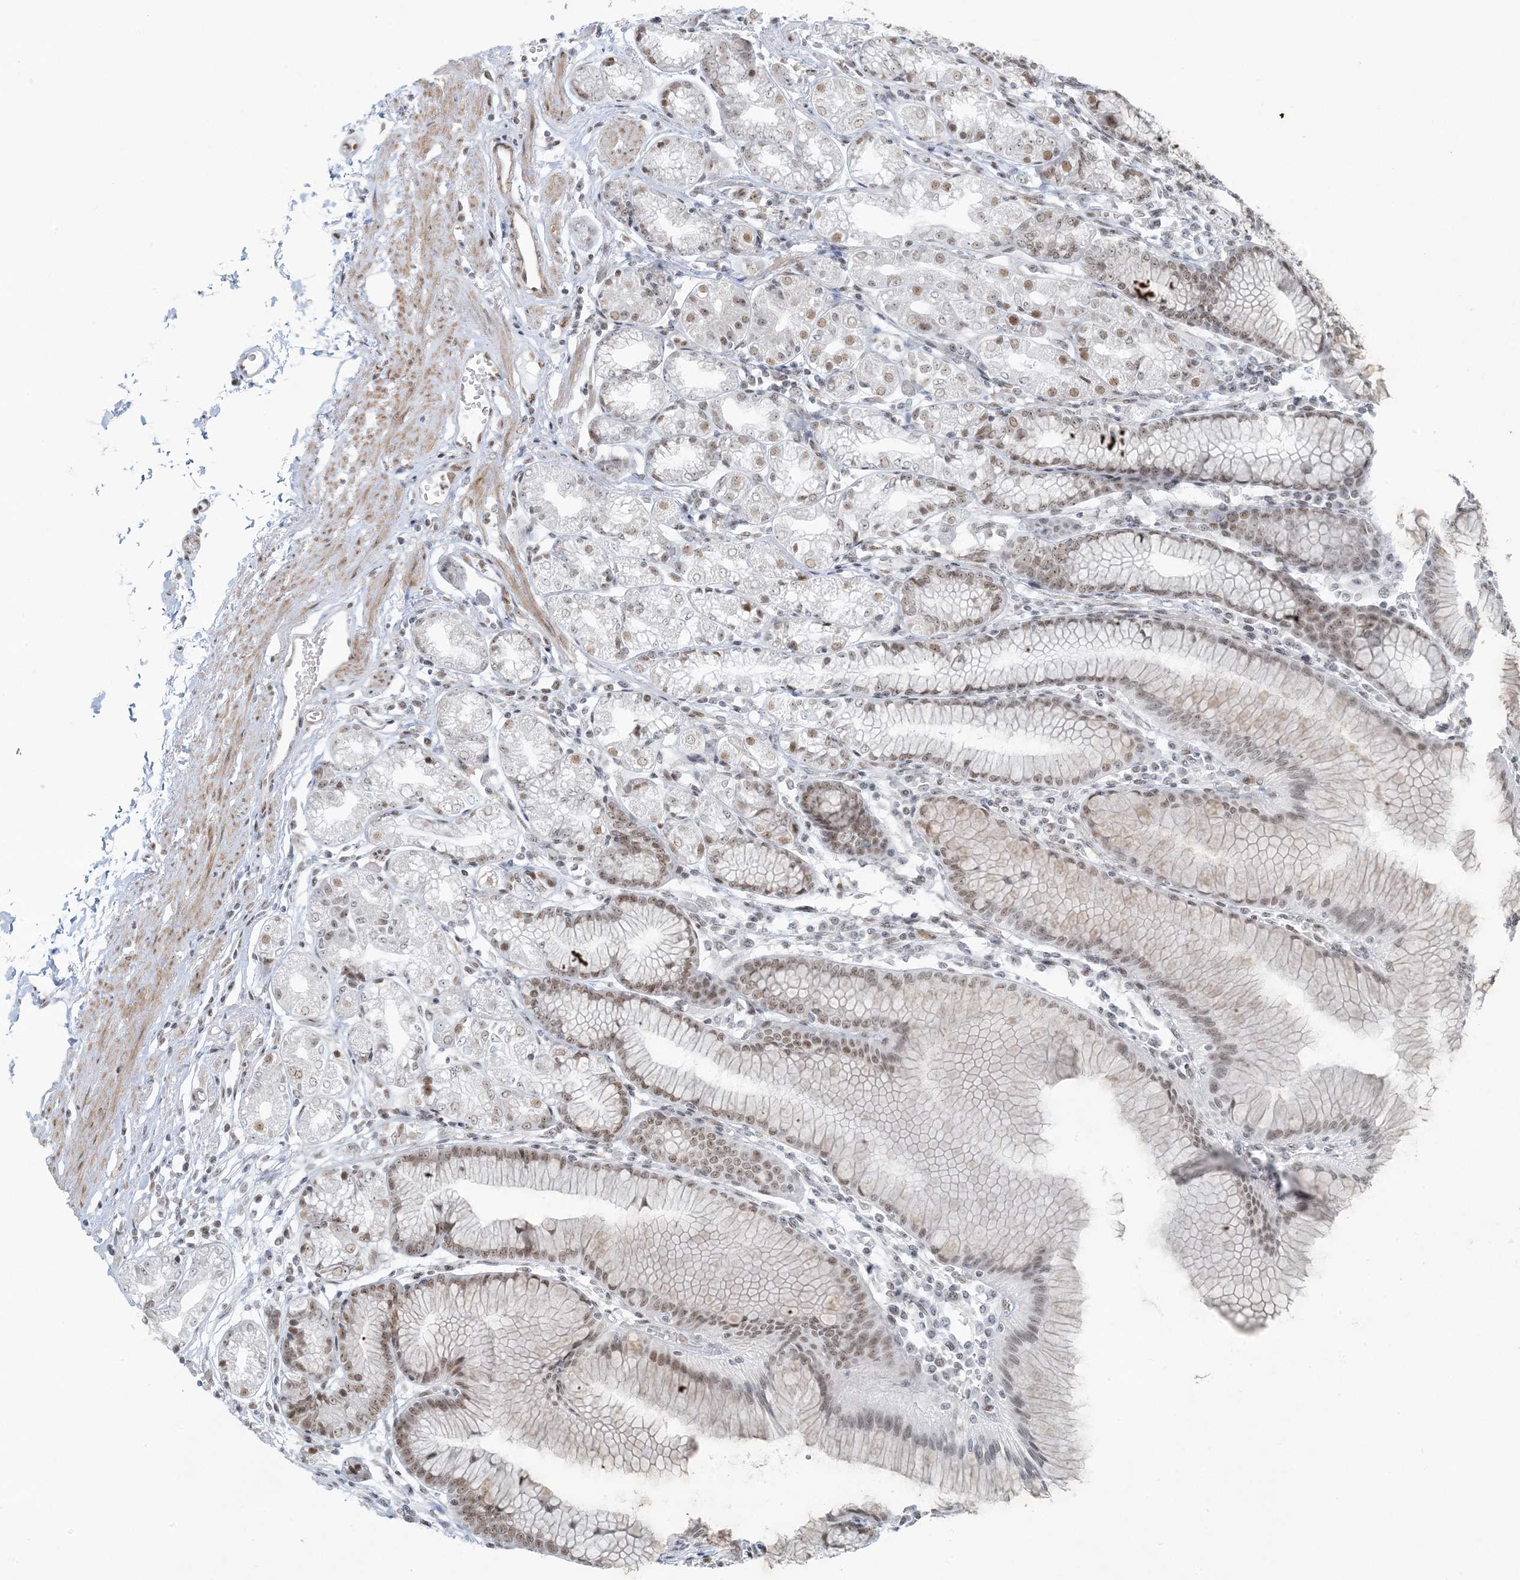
{"staining": {"intensity": "moderate", "quantity": "25%-75%", "location": "nuclear"}, "tissue": "stomach", "cell_type": "Glandular cells", "image_type": "normal", "snomed": [{"axis": "morphology", "description": "Normal tissue, NOS"}, {"axis": "topography", "description": "Stomach"}], "caption": "Immunohistochemical staining of benign stomach reveals medium levels of moderate nuclear expression in approximately 25%-75% of glandular cells. (Stains: DAB in brown, nuclei in blue, Microscopy: brightfield microscopy at high magnification).", "gene": "ZNF787", "patient": {"sex": "female", "age": 57}}